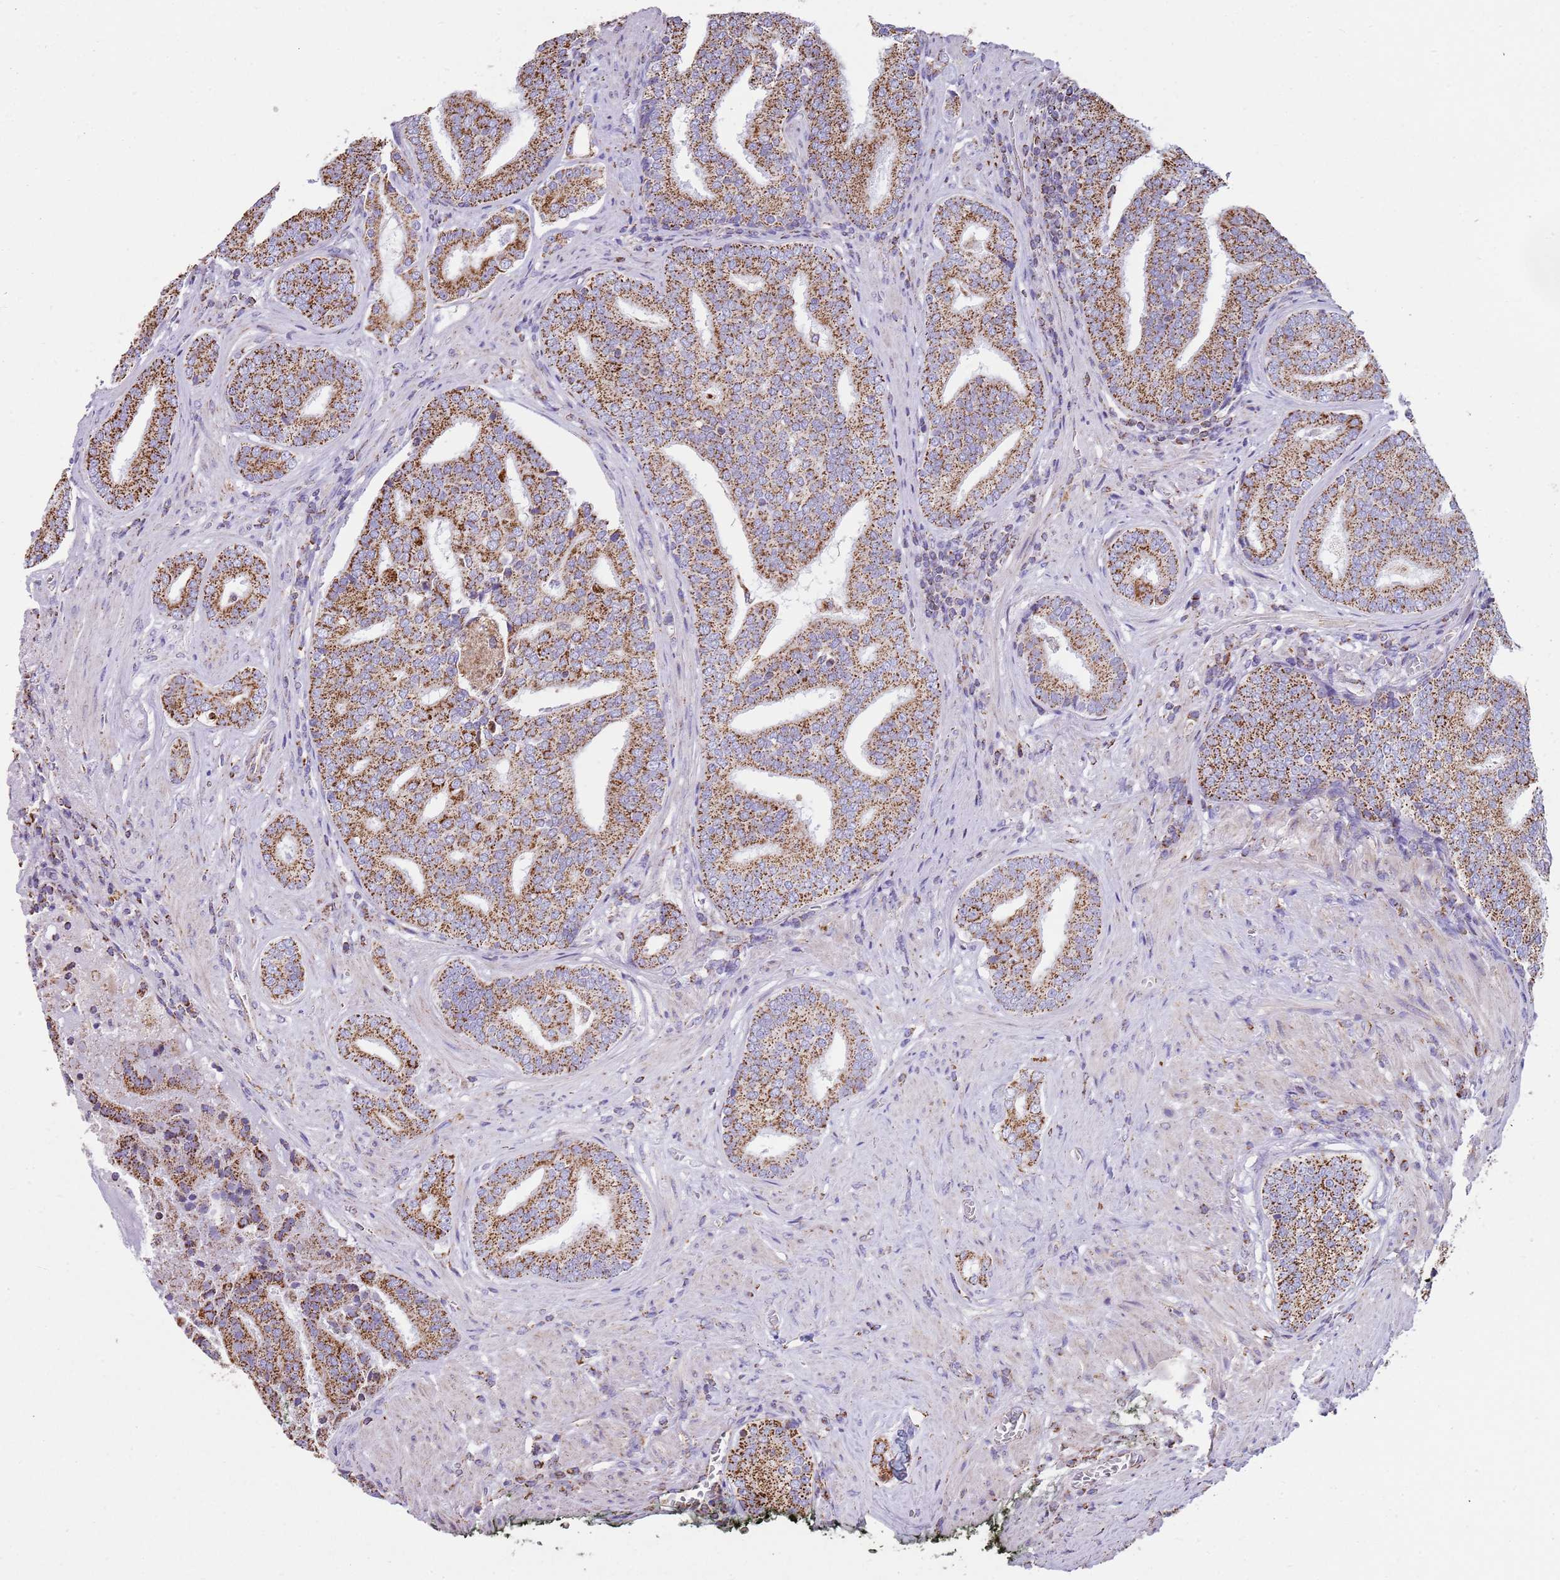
{"staining": {"intensity": "strong", "quantity": ">75%", "location": "cytoplasmic/membranous"}, "tissue": "prostate cancer", "cell_type": "Tumor cells", "image_type": "cancer", "snomed": [{"axis": "morphology", "description": "Adenocarcinoma, High grade"}, {"axis": "topography", "description": "Prostate"}], "caption": "Prostate adenocarcinoma (high-grade) stained with a brown dye reveals strong cytoplasmic/membranous positive expression in about >75% of tumor cells.", "gene": "TTLL1", "patient": {"sex": "male", "age": 55}}